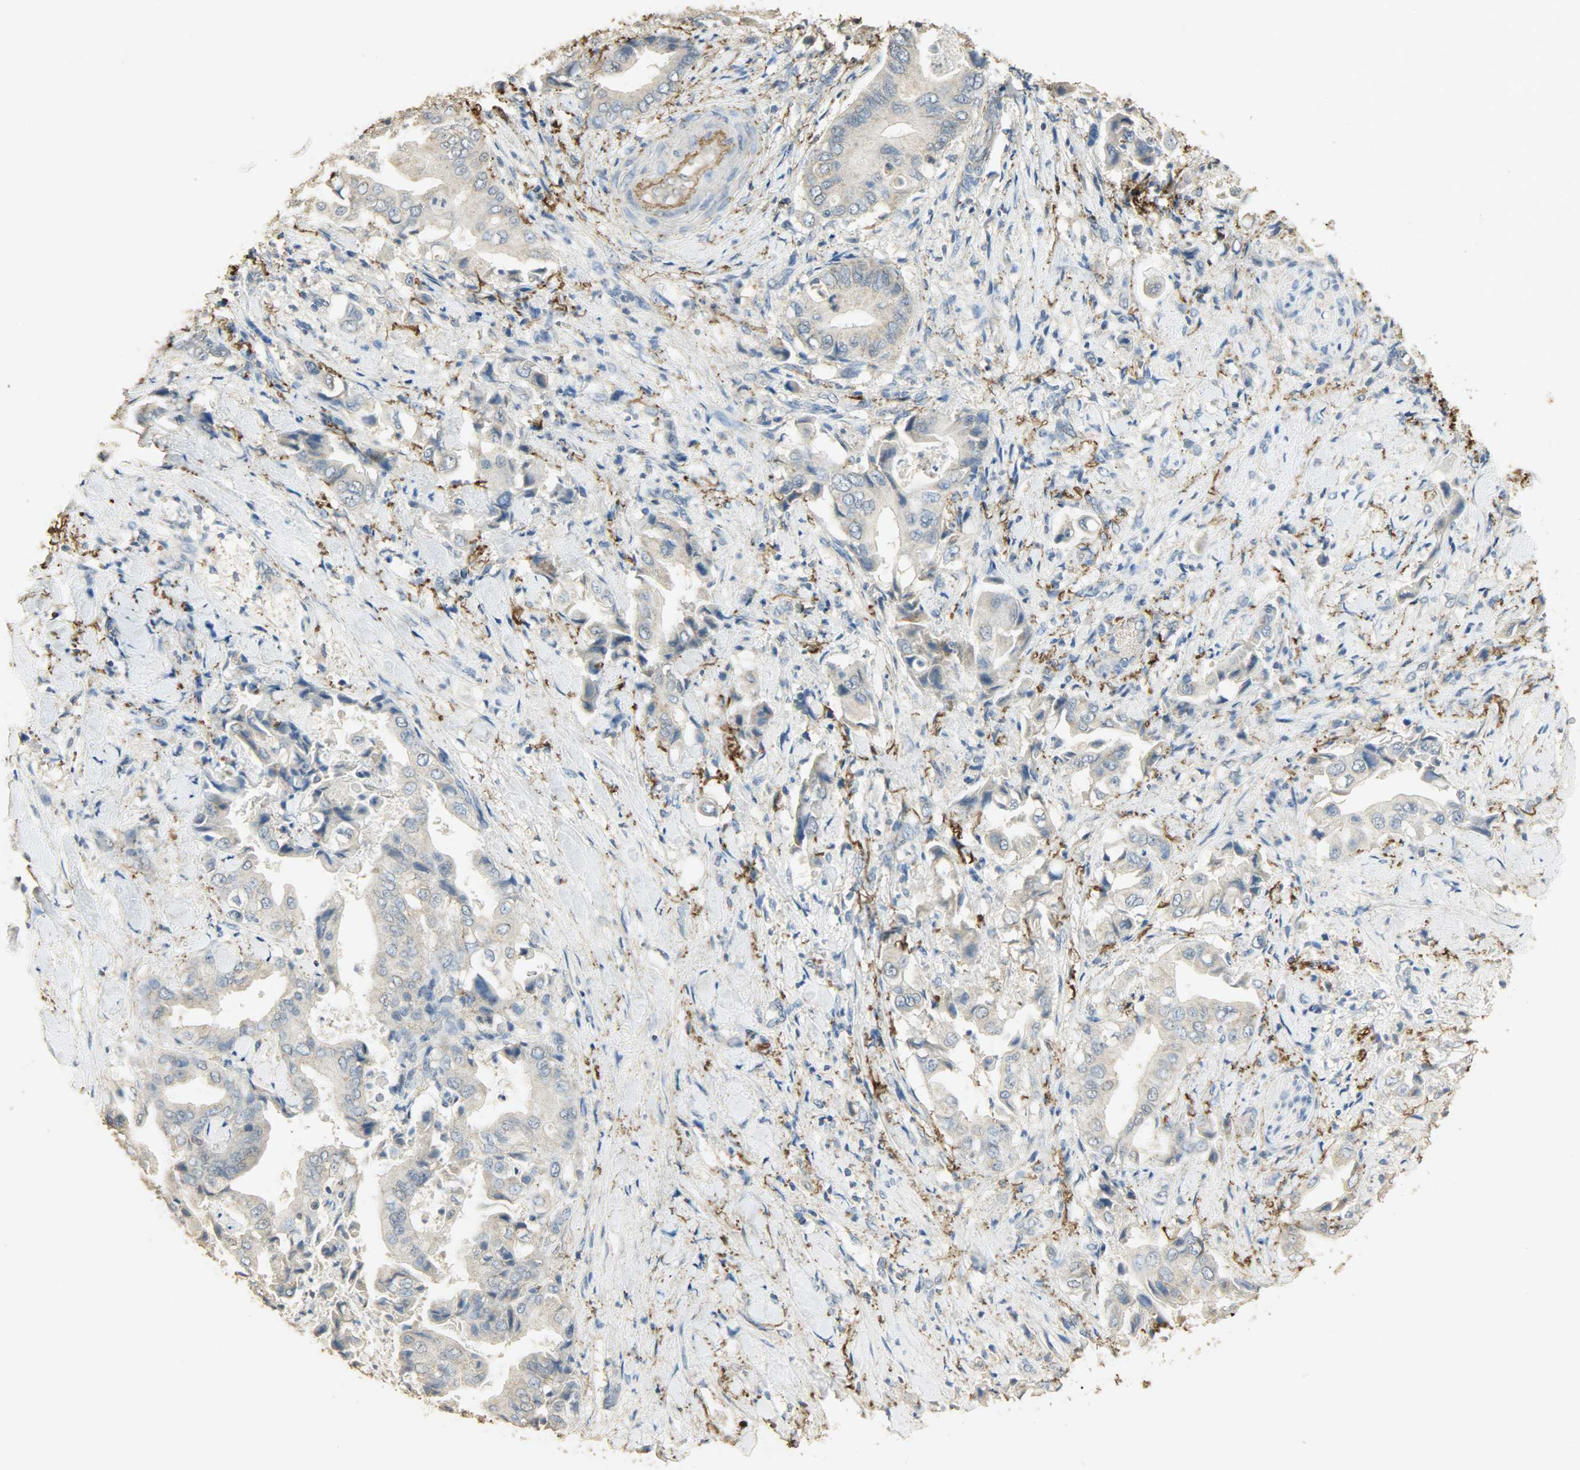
{"staining": {"intensity": "negative", "quantity": "none", "location": "none"}, "tissue": "liver cancer", "cell_type": "Tumor cells", "image_type": "cancer", "snomed": [{"axis": "morphology", "description": "Cholangiocarcinoma"}, {"axis": "topography", "description": "Liver"}], "caption": "Immunohistochemistry (IHC) image of human liver cancer stained for a protein (brown), which reveals no expression in tumor cells. (DAB (3,3'-diaminobenzidine) IHC visualized using brightfield microscopy, high magnification).", "gene": "ASB9", "patient": {"sex": "male", "age": 58}}